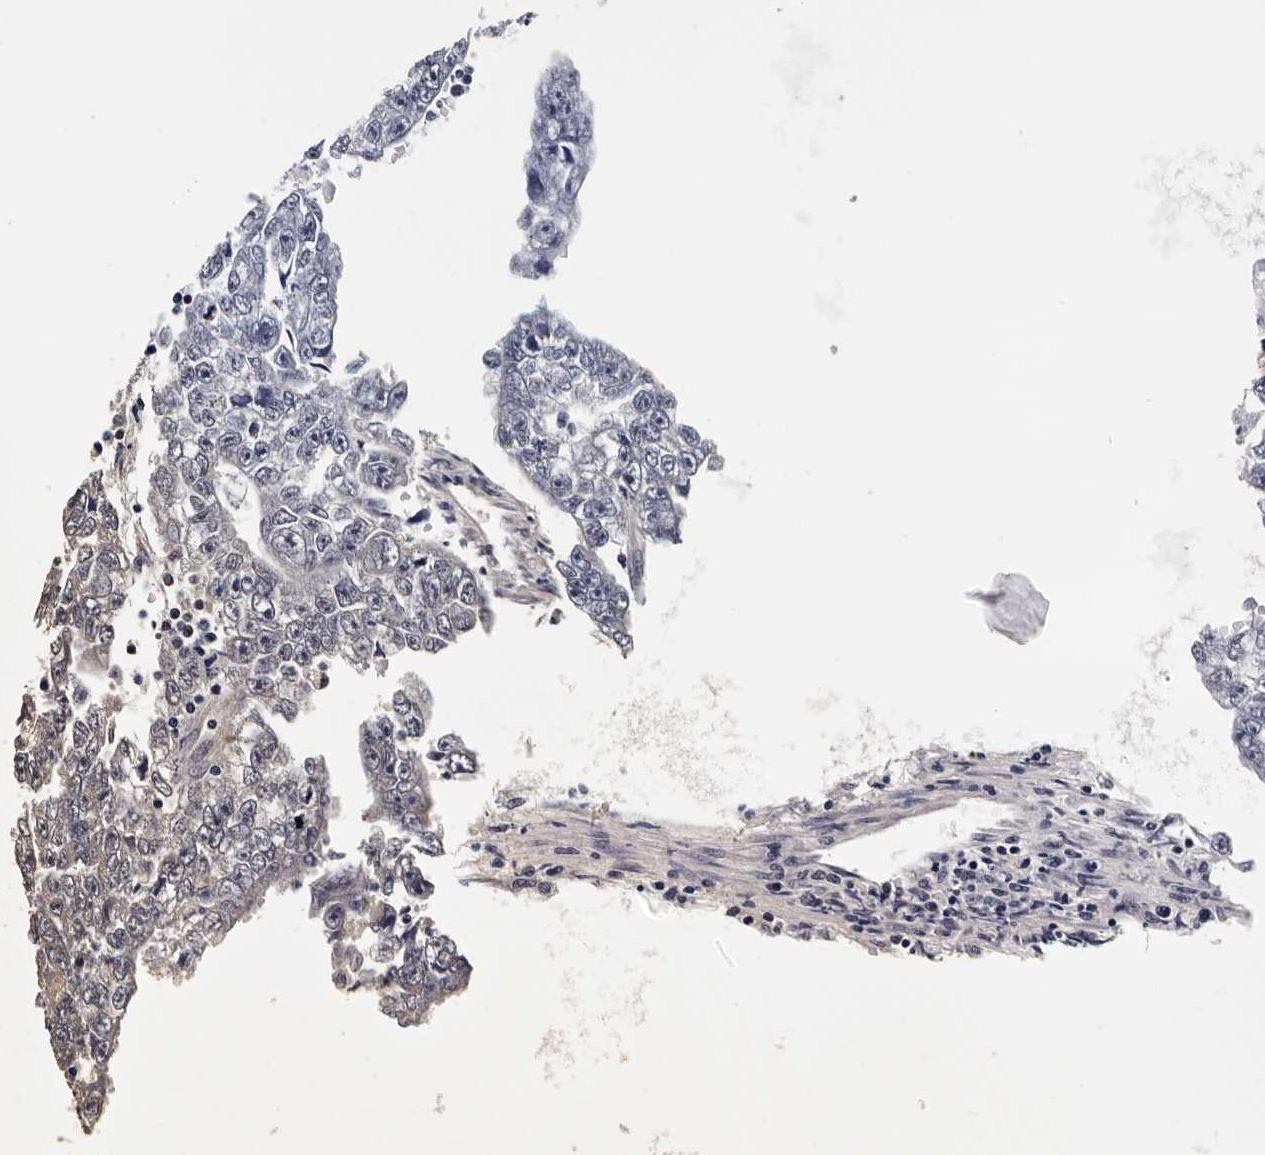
{"staining": {"intensity": "weak", "quantity": "<25%", "location": "cytoplasmic/membranous"}, "tissue": "testis cancer", "cell_type": "Tumor cells", "image_type": "cancer", "snomed": [{"axis": "morphology", "description": "Carcinoma, Embryonal, NOS"}, {"axis": "topography", "description": "Testis"}], "caption": "Image shows no significant protein expression in tumor cells of embryonal carcinoma (testis).", "gene": "PARS2", "patient": {"sex": "male", "age": 25}}